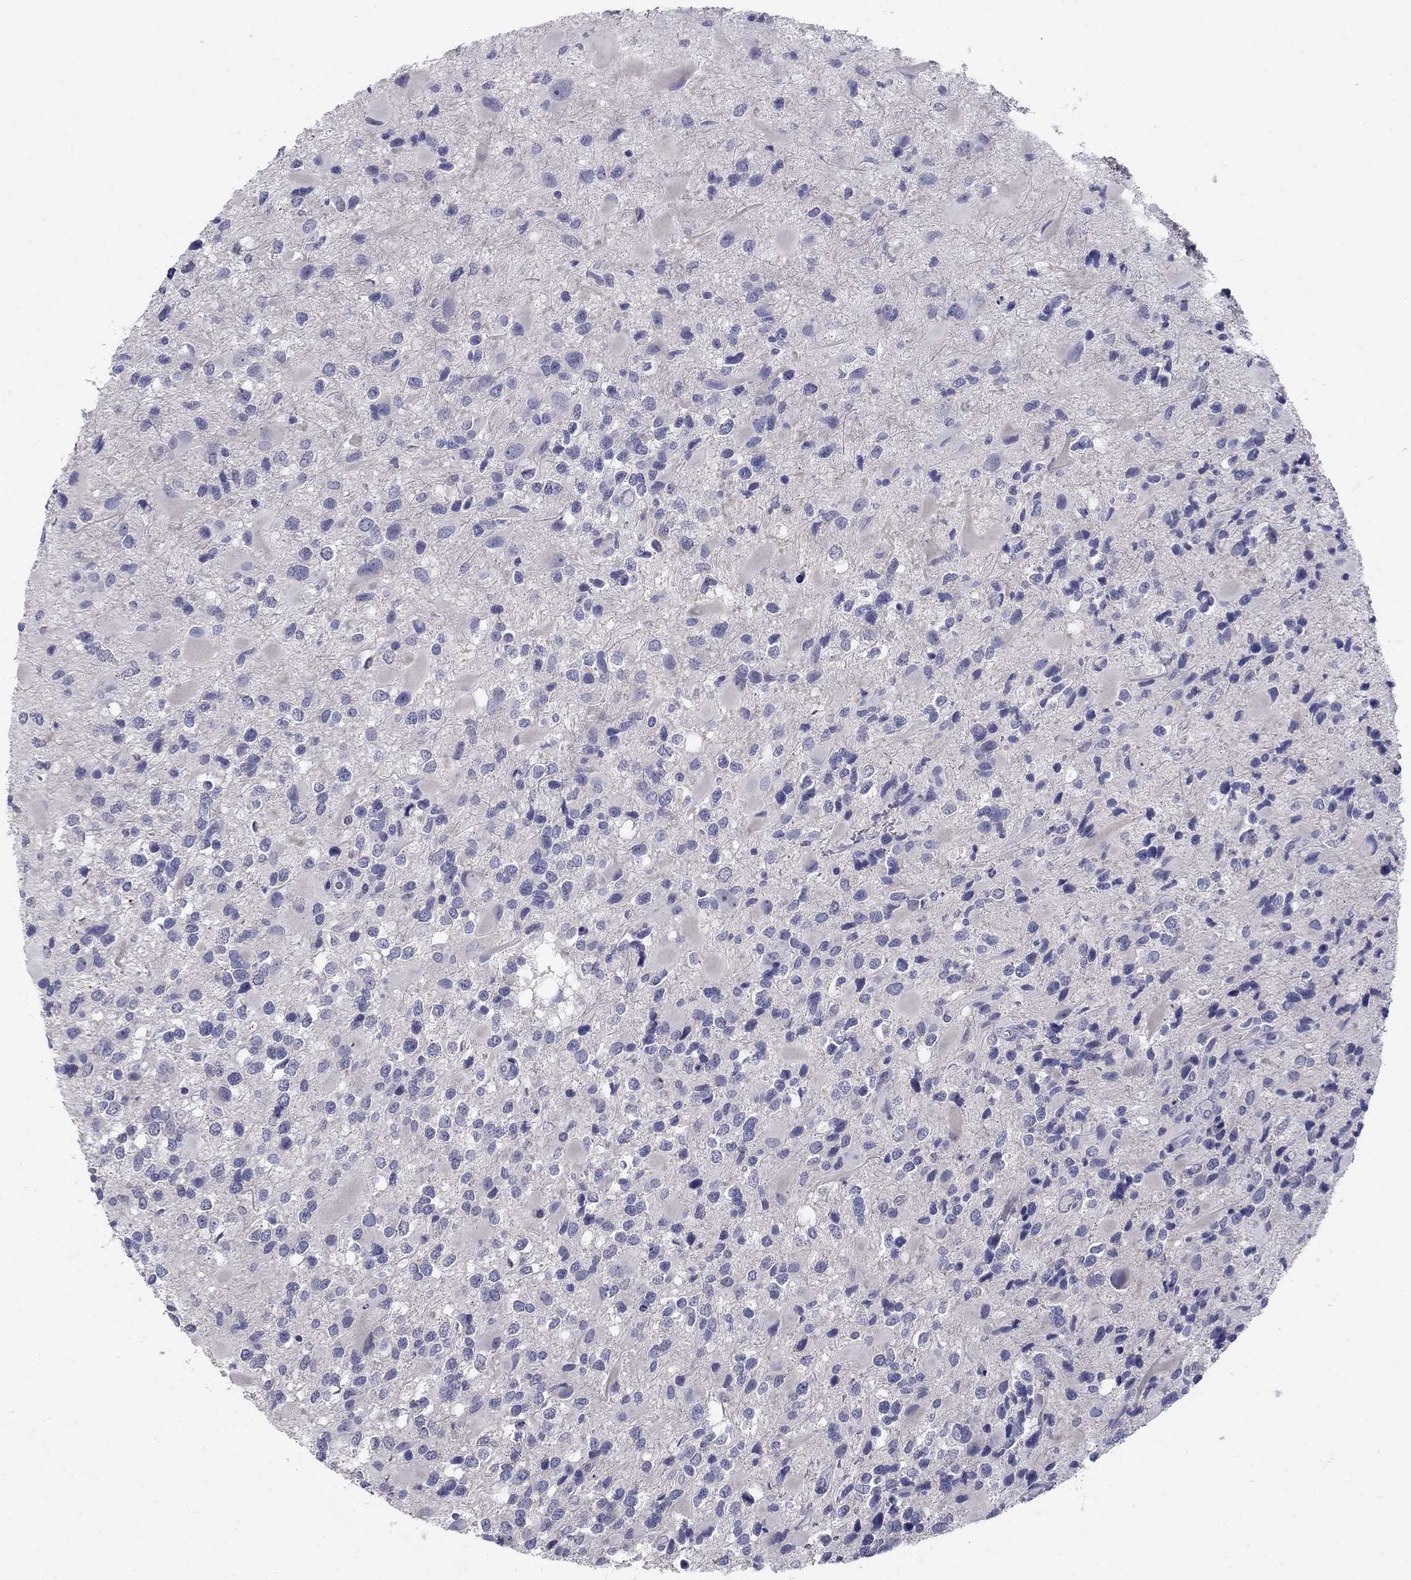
{"staining": {"intensity": "negative", "quantity": "none", "location": "none"}, "tissue": "glioma", "cell_type": "Tumor cells", "image_type": "cancer", "snomed": [{"axis": "morphology", "description": "Glioma, malignant, Low grade"}, {"axis": "topography", "description": "Brain"}], "caption": "Malignant glioma (low-grade) stained for a protein using immunohistochemistry displays no expression tumor cells.", "gene": "TP53TG5", "patient": {"sex": "female", "age": 32}}